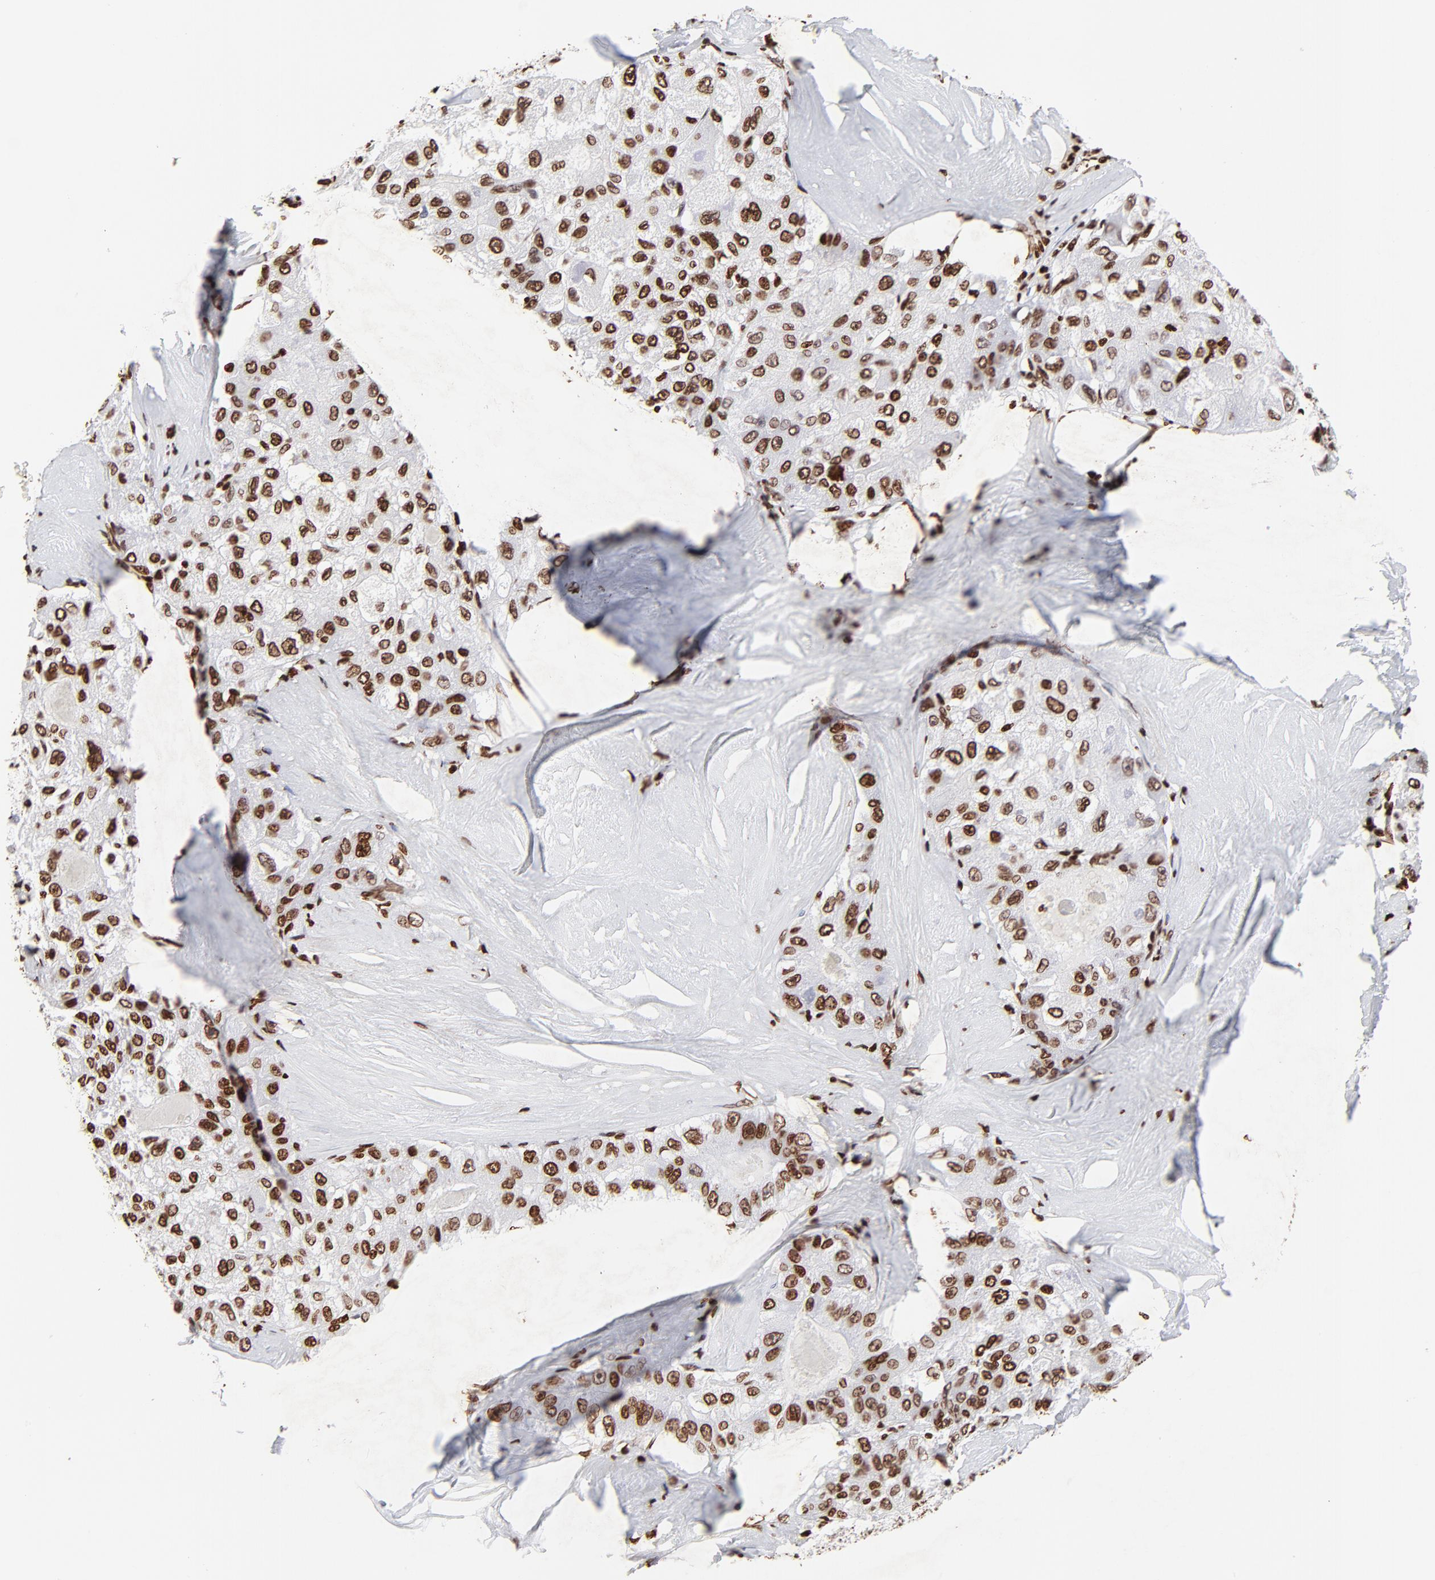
{"staining": {"intensity": "strong", "quantity": ">75%", "location": "nuclear"}, "tissue": "liver cancer", "cell_type": "Tumor cells", "image_type": "cancer", "snomed": [{"axis": "morphology", "description": "Carcinoma, Hepatocellular, NOS"}, {"axis": "topography", "description": "Liver"}], "caption": "The histopathology image demonstrates immunohistochemical staining of liver hepatocellular carcinoma. There is strong nuclear positivity is appreciated in approximately >75% of tumor cells.", "gene": "FBH1", "patient": {"sex": "male", "age": 80}}